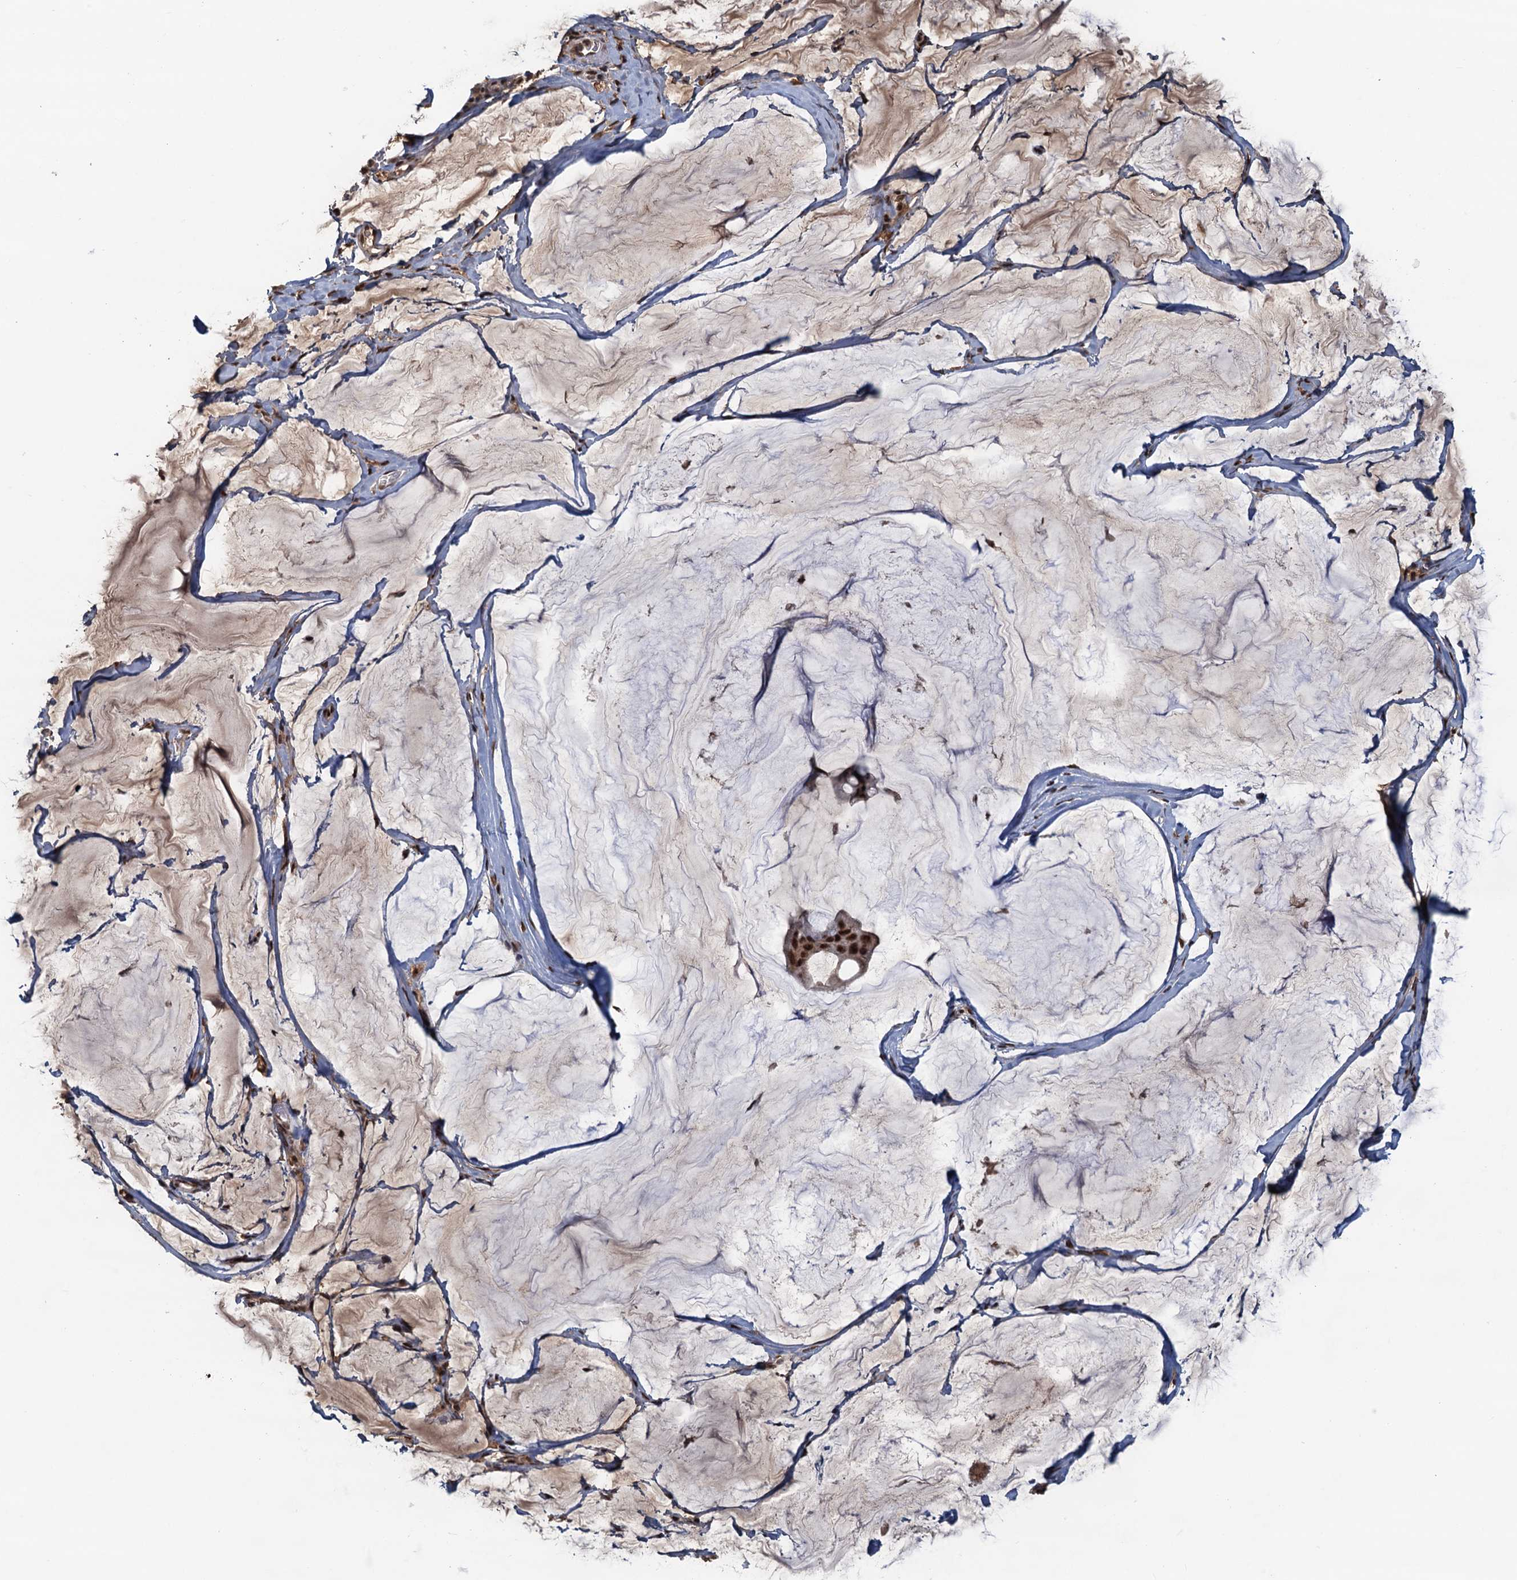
{"staining": {"intensity": "strong", "quantity": ">75%", "location": "nuclear"}, "tissue": "ovarian cancer", "cell_type": "Tumor cells", "image_type": "cancer", "snomed": [{"axis": "morphology", "description": "Cystadenocarcinoma, mucinous, NOS"}, {"axis": "topography", "description": "Ovary"}], "caption": "Immunohistochemistry image of neoplastic tissue: ovarian cancer (mucinous cystadenocarcinoma) stained using immunohistochemistry (IHC) exhibits high levels of strong protein expression localized specifically in the nuclear of tumor cells, appearing as a nuclear brown color.", "gene": "ZC3H18", "patient": {"sex": "female", "age": 73}}